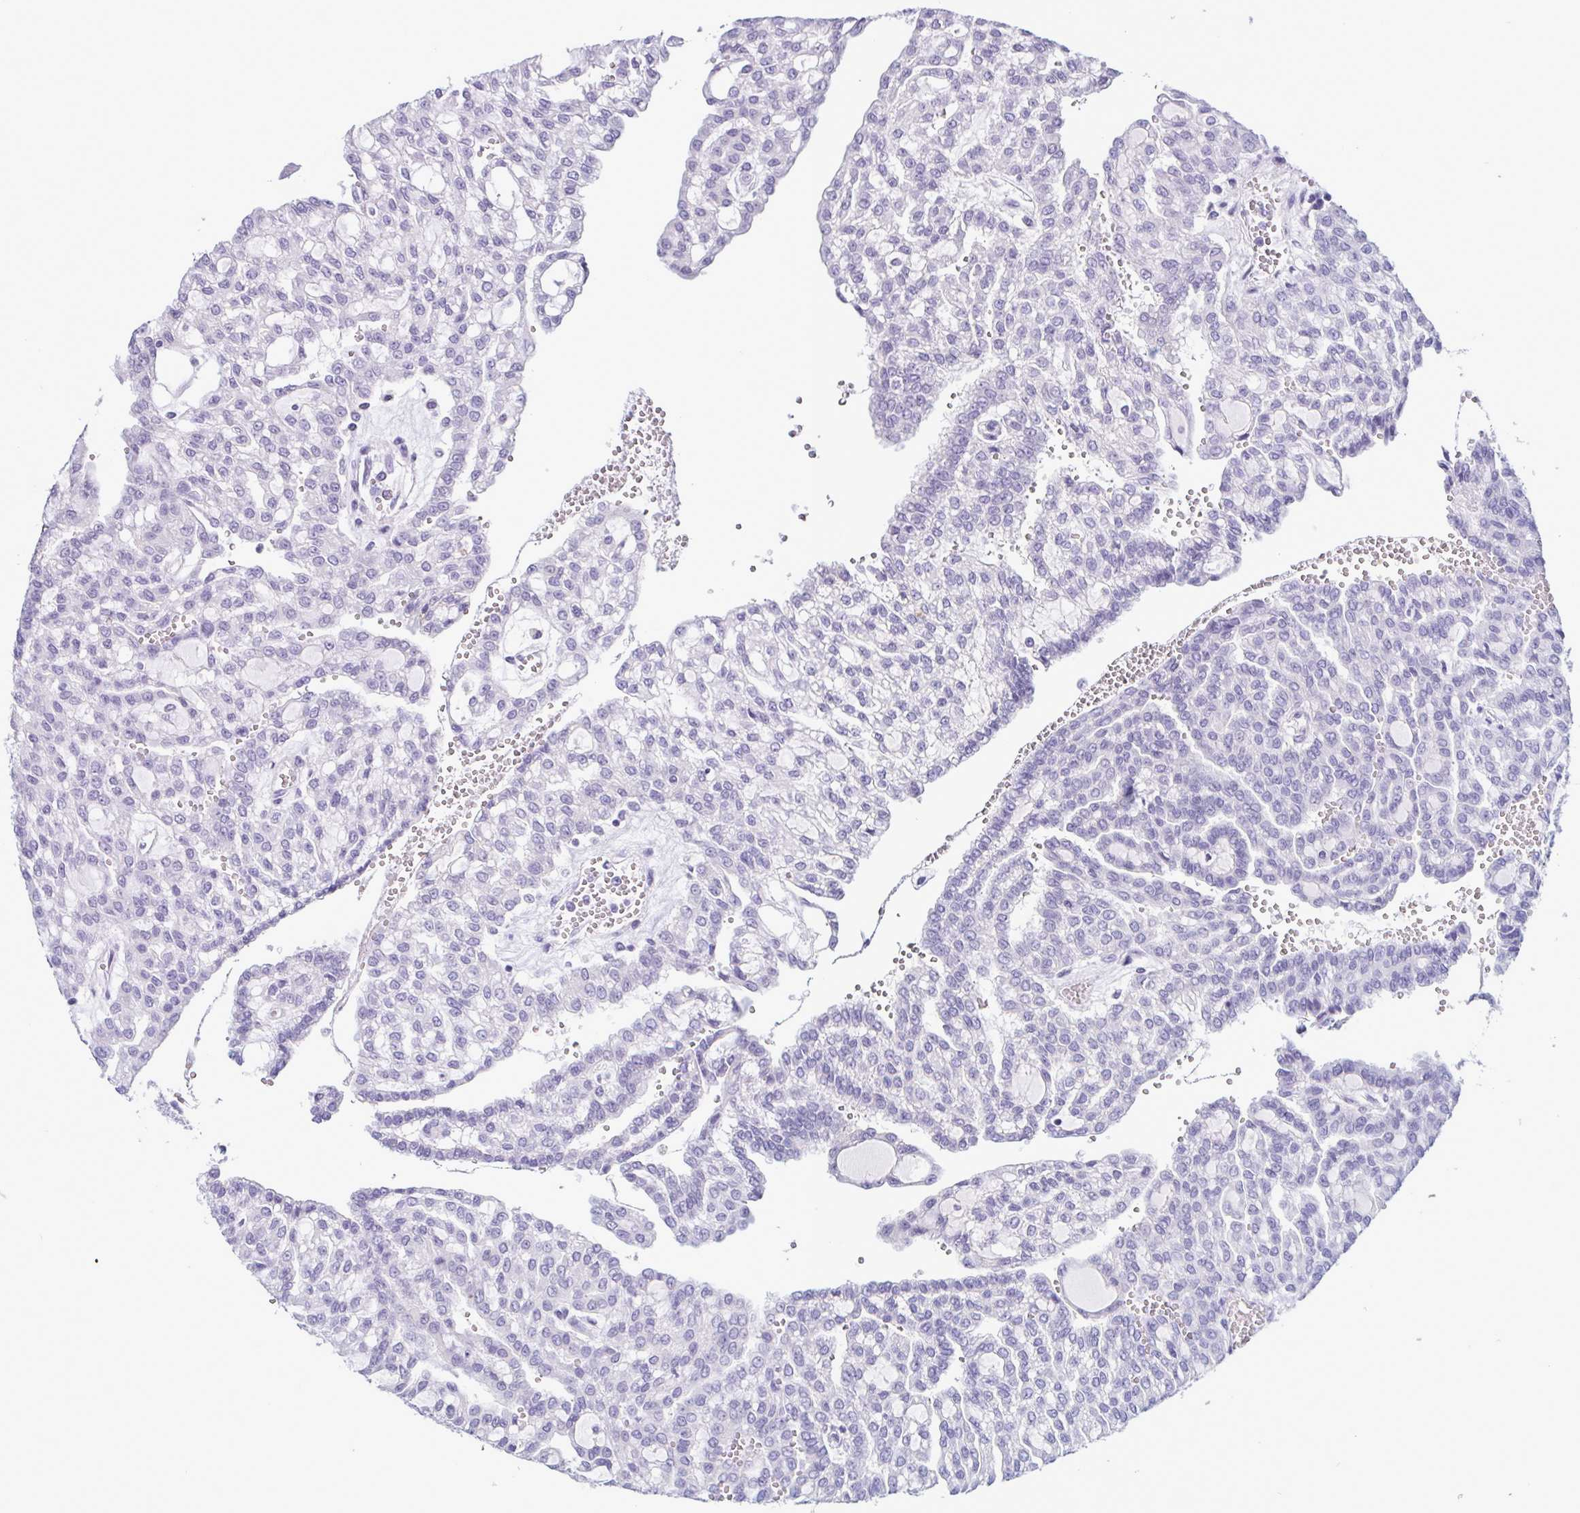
{"staining": {"intensity": "negative", "quantity": "none", "location": "none"}, "tissue": "renal cancer", "cell_type": "Tumor cells", "image_type": "cancer", "snomed": [{"axis": "morphology", "description": "Adenocarcinoma, NOS"}, {"axis": "topography", "description": "Kidney"}], "caption": "Image shows no significant protein staining in tumor cells of renal cancer.", "gene": "INAFM1", "patient": {"sex": "male", "age": 63}}